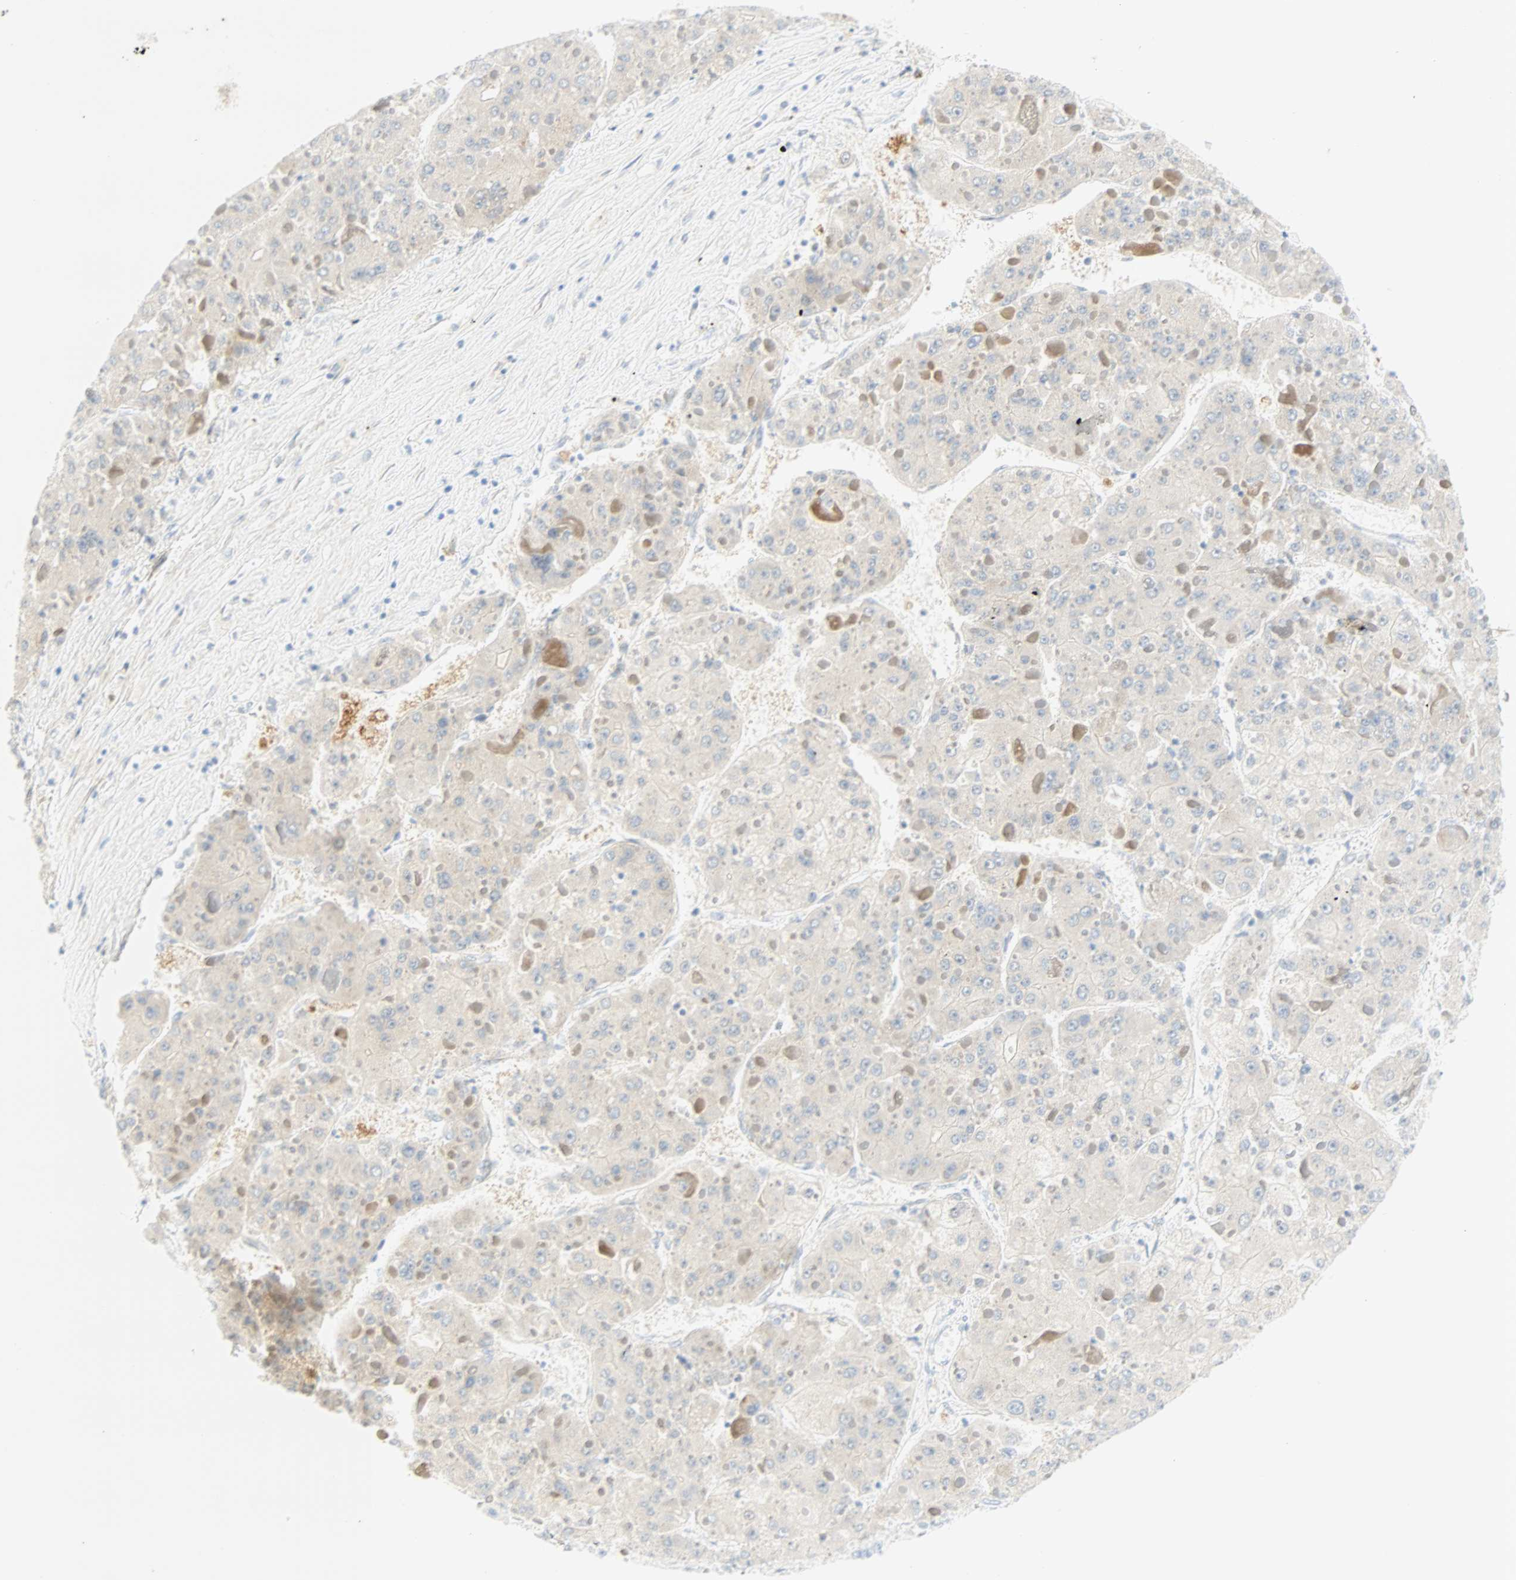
{"staining": {"intensity": "weak", "quantity": ">75%", "location": "cytoplasmic/membranous"}, "tissue": "liver cancer", "cell_type": "Tumor cells", "image_type": "cancer", "snomed": [{"axis": "morphology", "description": "Carcinoma, Hepatocellular, NOS"}, {"axis": "topography", "description": "Liver"}], "caption": "Immunohistochemistry micrograph of liver cancer stained for a protein (brown), which demonstrates low levels of weak cytoplasmic/membranous staining in approximately >75% of tumor cells.", "gene": "SELENBP1", "patient": {"sex": "female", "age": 73}}